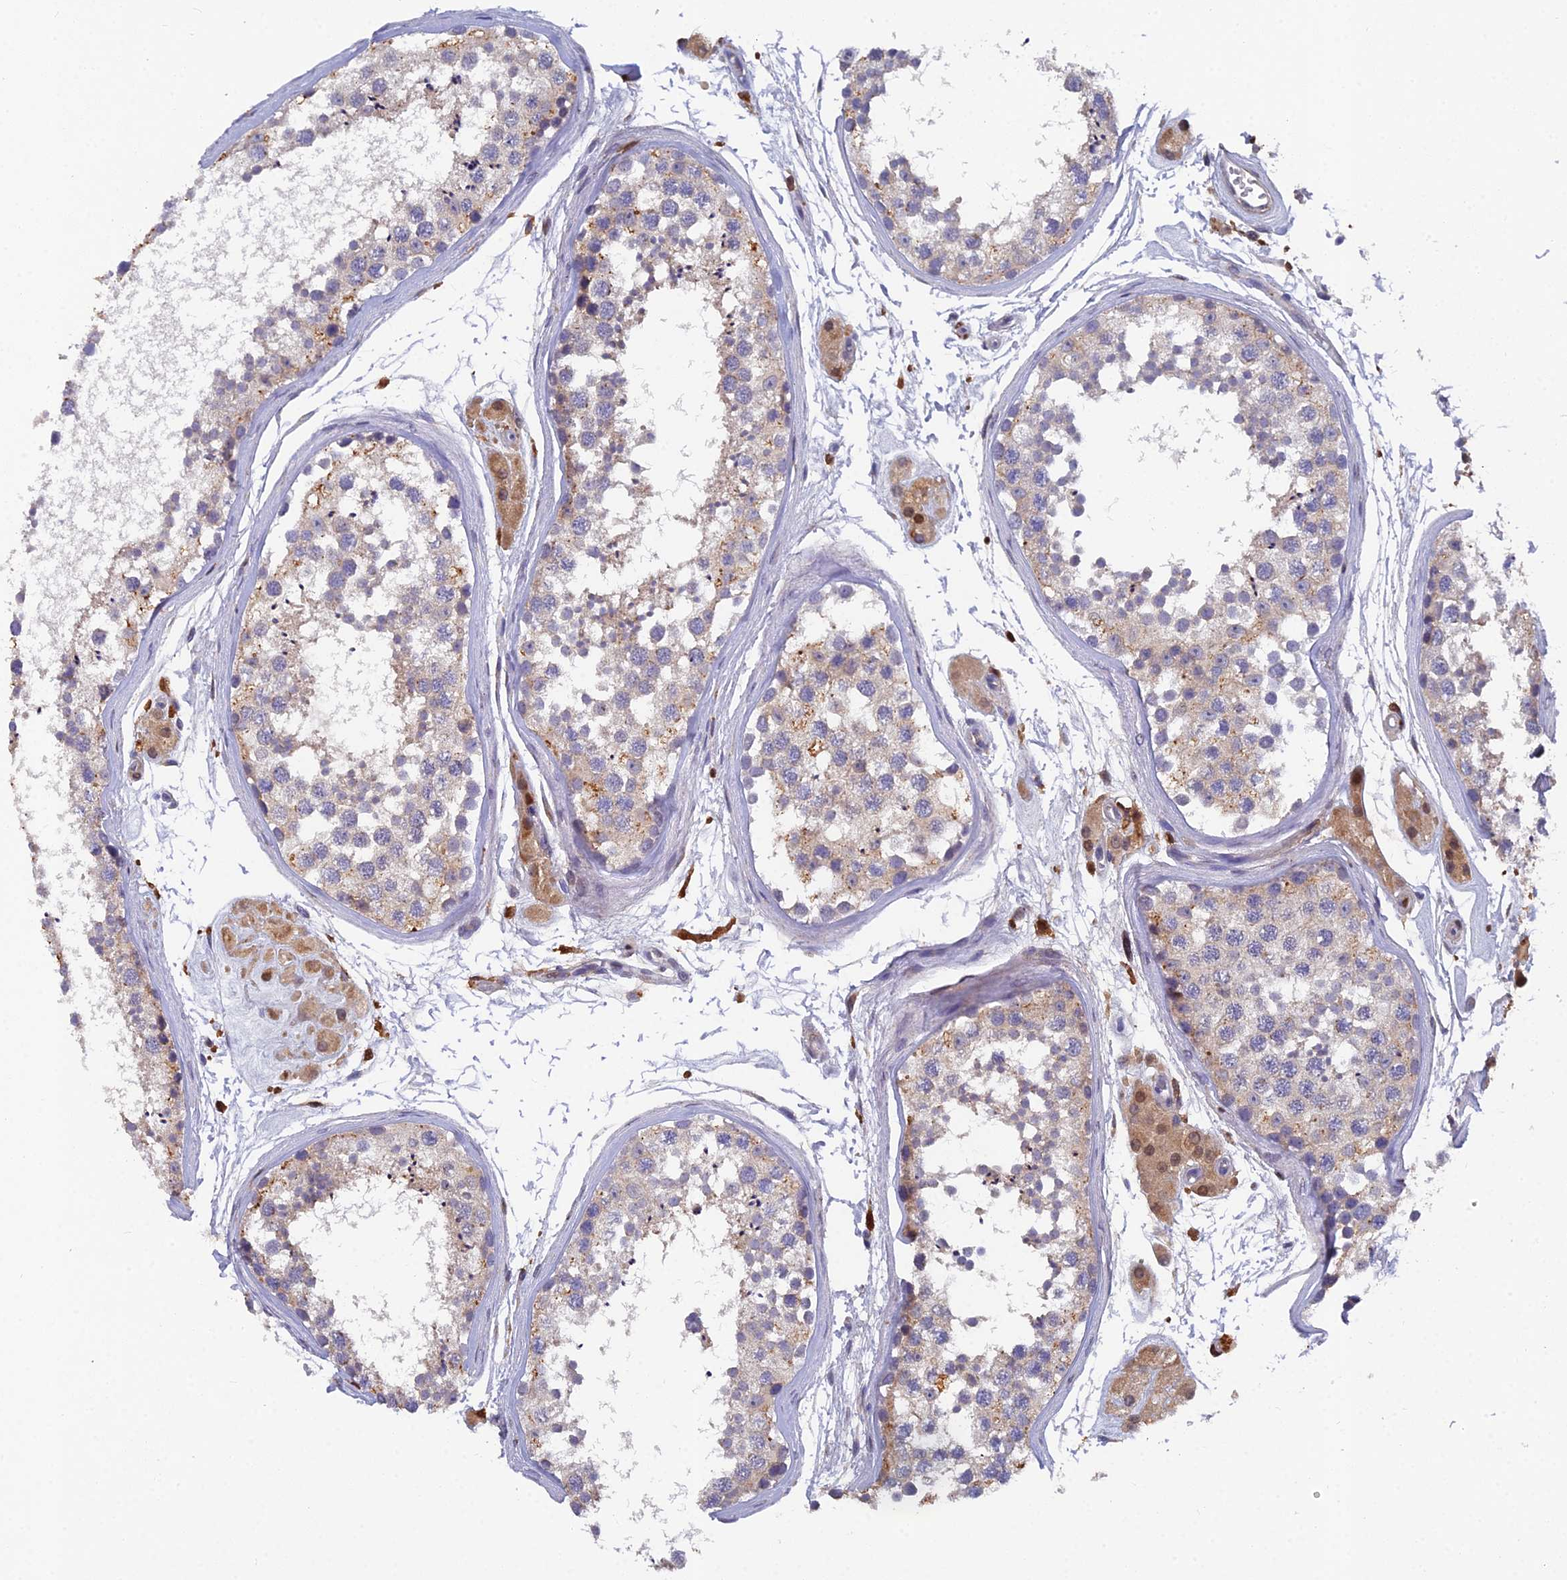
{"staining": {"intensity": "weak", "quantity": "25%-75%", "location": "cytoplasmic/membranous"}, "tissue": "testis", "cell_type": "Cells in seminiferous ducts", "image_type": "normal", "snomed": [{"axis": "morphology", "description": "Normal tissue, NOS"}, {"axis": "topography", "description": "Testis"}], "caption": "This photomicrograph reveals normal testis stained with immunohistochemistry (IHC) to label a protein in brown. The cytoplasmic/membranous of cells in seminiferous ducts show weak positivity for the protein. Nuclei are counter-stained blue.", "gene": "GALK2", "patient": {"sex": "male", "age": 56}}